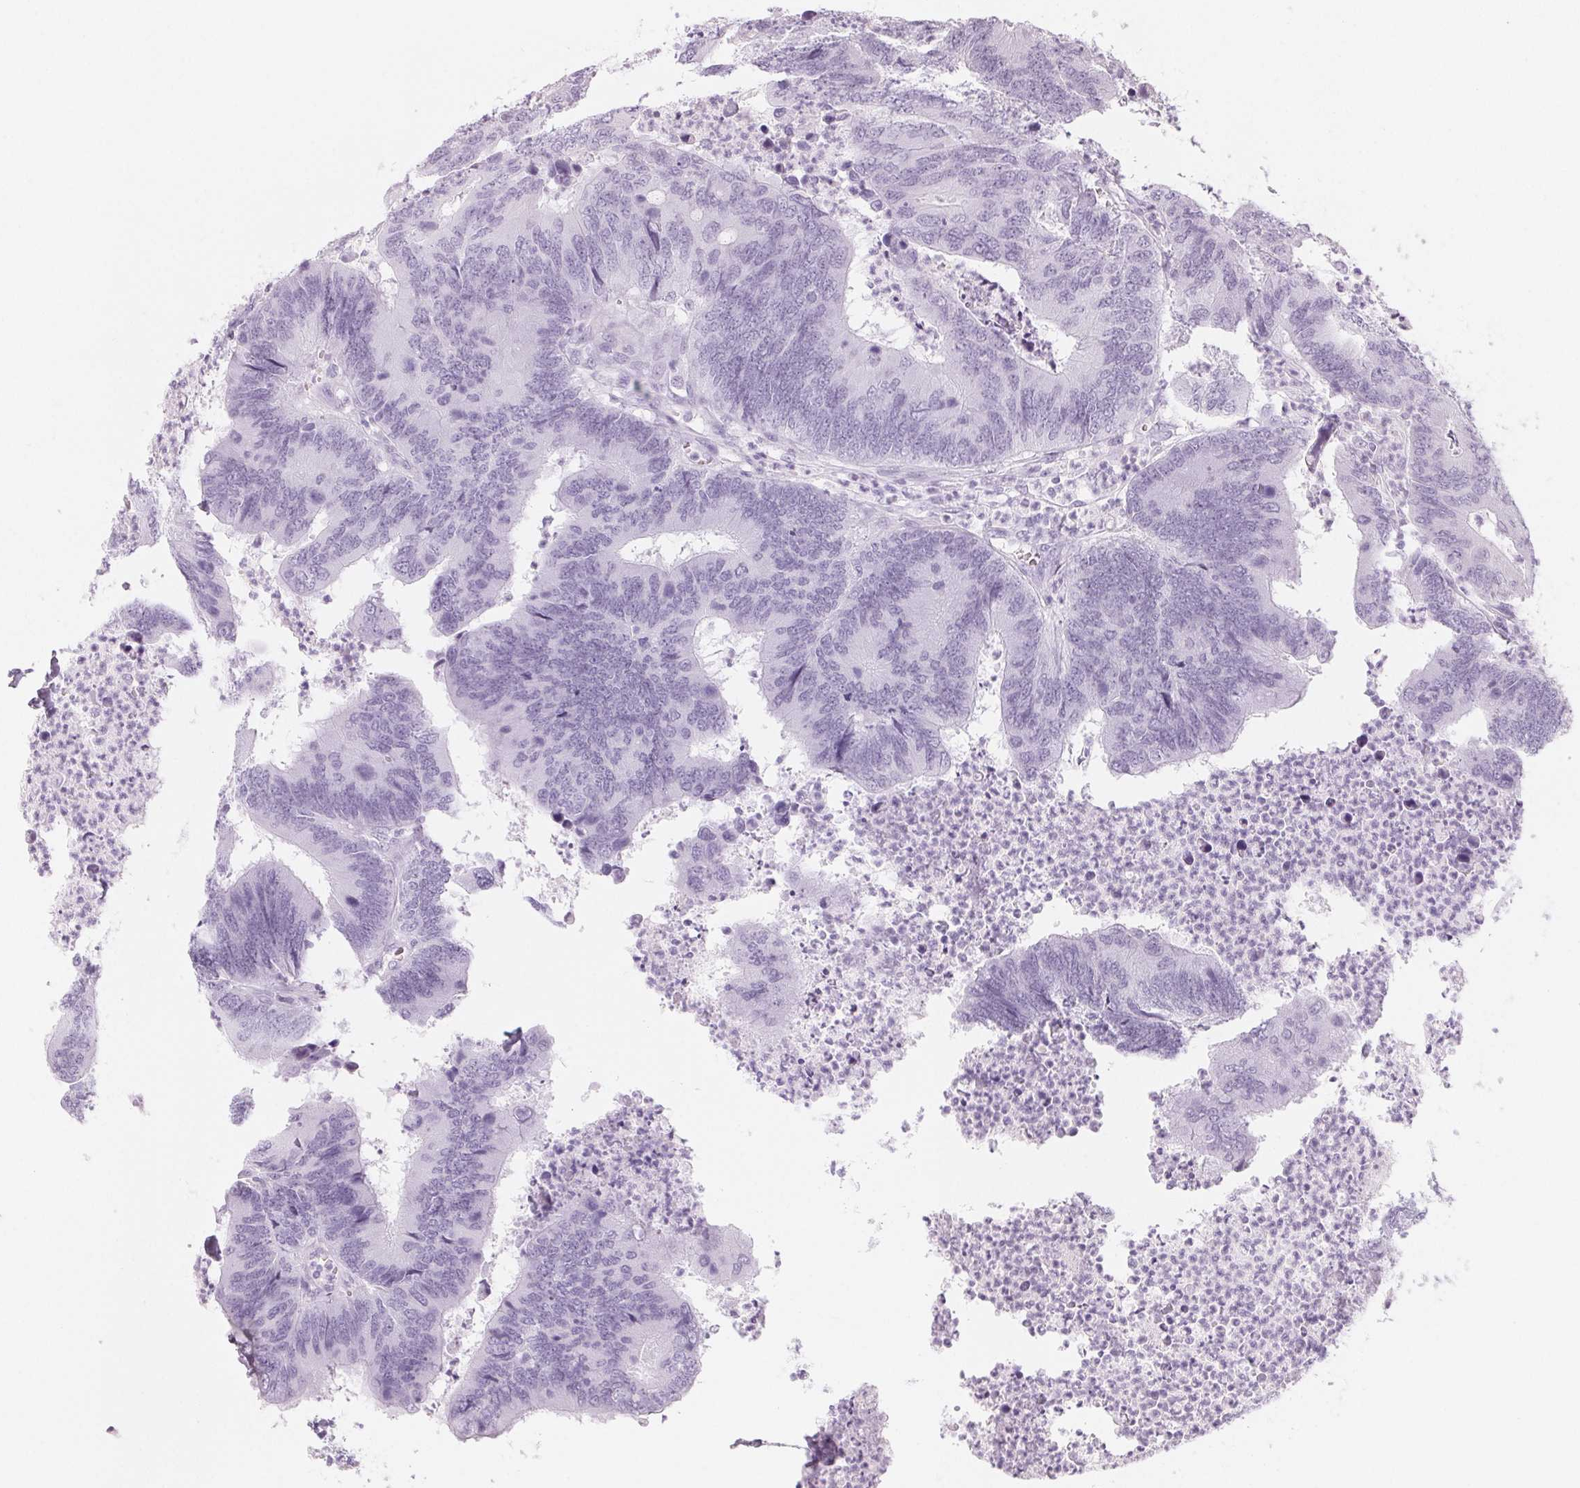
{"staining": {"intensity": "negative", "quantity": "none", "location": "none"}, "tissue": "colorectal cancer", "cell_type": "Tumor cells", "image_type": "cancer", "snomed": [{"axis": "morphology", "description": "Adenocarcinoma, NOS"}, {"axis": "topography", "description": "Colon"}], "caption": "High power microscopy image of an immunohistochemistry histopathology image of colorectal adenocarcinoma, revealing no significant staining in tumor cells.", "gene": "ZBBX", "patient": {"sex": "female", "age": 67}}